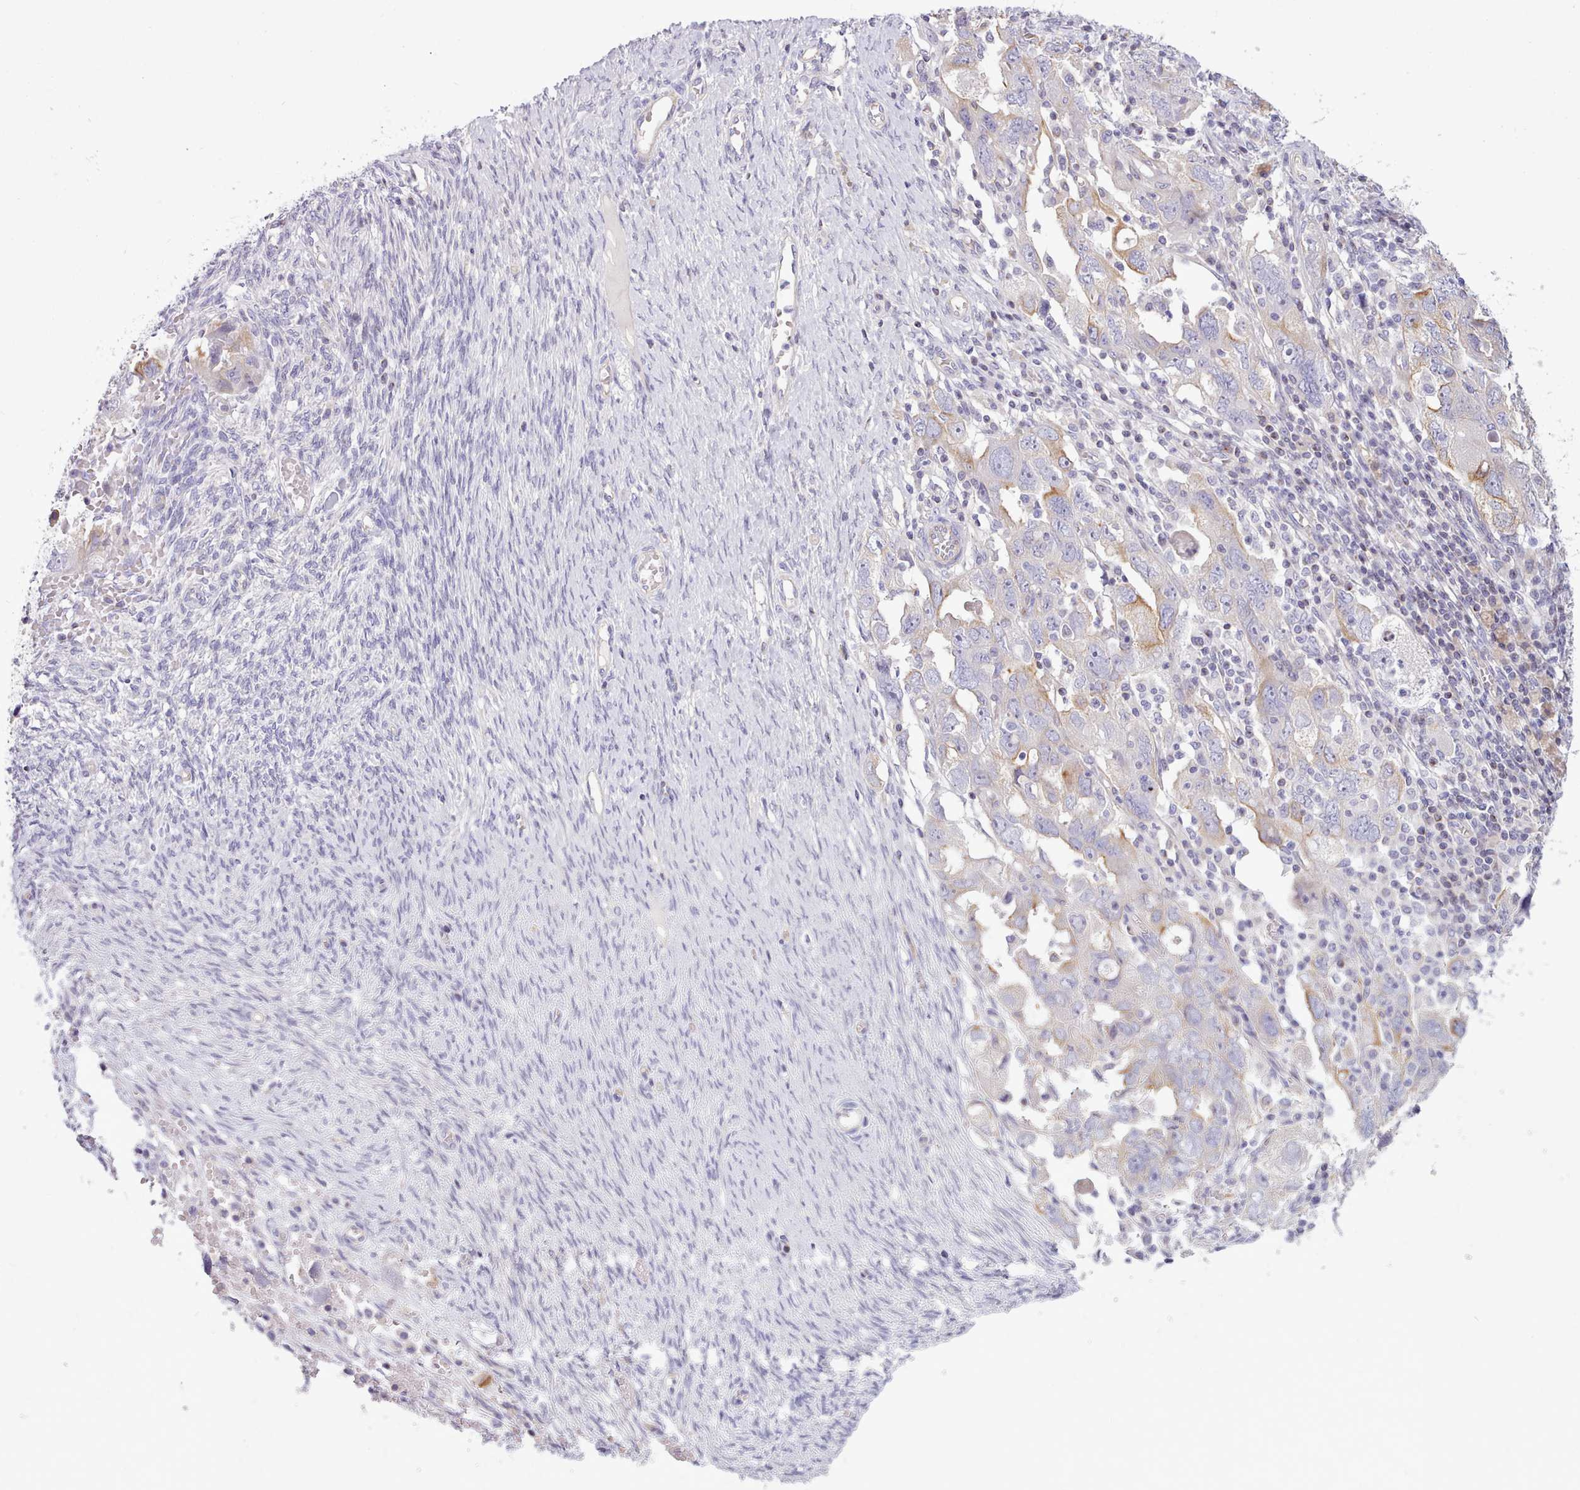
{"staining": {"intensity": "moderate", "quantity": "<25%", "location": "cytoplasmic/membranous"}, "tissue": "ovarian cancer", "cell_type": "Tumor cells", "image_type": "cancer", "snomed": [{"axis": "morphology", "description": "Carcinoma, NOS"}, {"axis": "morphology", "description": "Cystadenocarcinoma, serous, NOS"}, {"axis": "topography", "description": "Ovary"}], "caption": "A photomicrograph showing moderate cytoplasmic/membranous staining in approximately <25% of tumor cells in carcinoma (ovarian), as visualized by brown immunohistochemical staining.", "gene": "CYP2A13", "patient": {"sex": "female", "age": 69}}